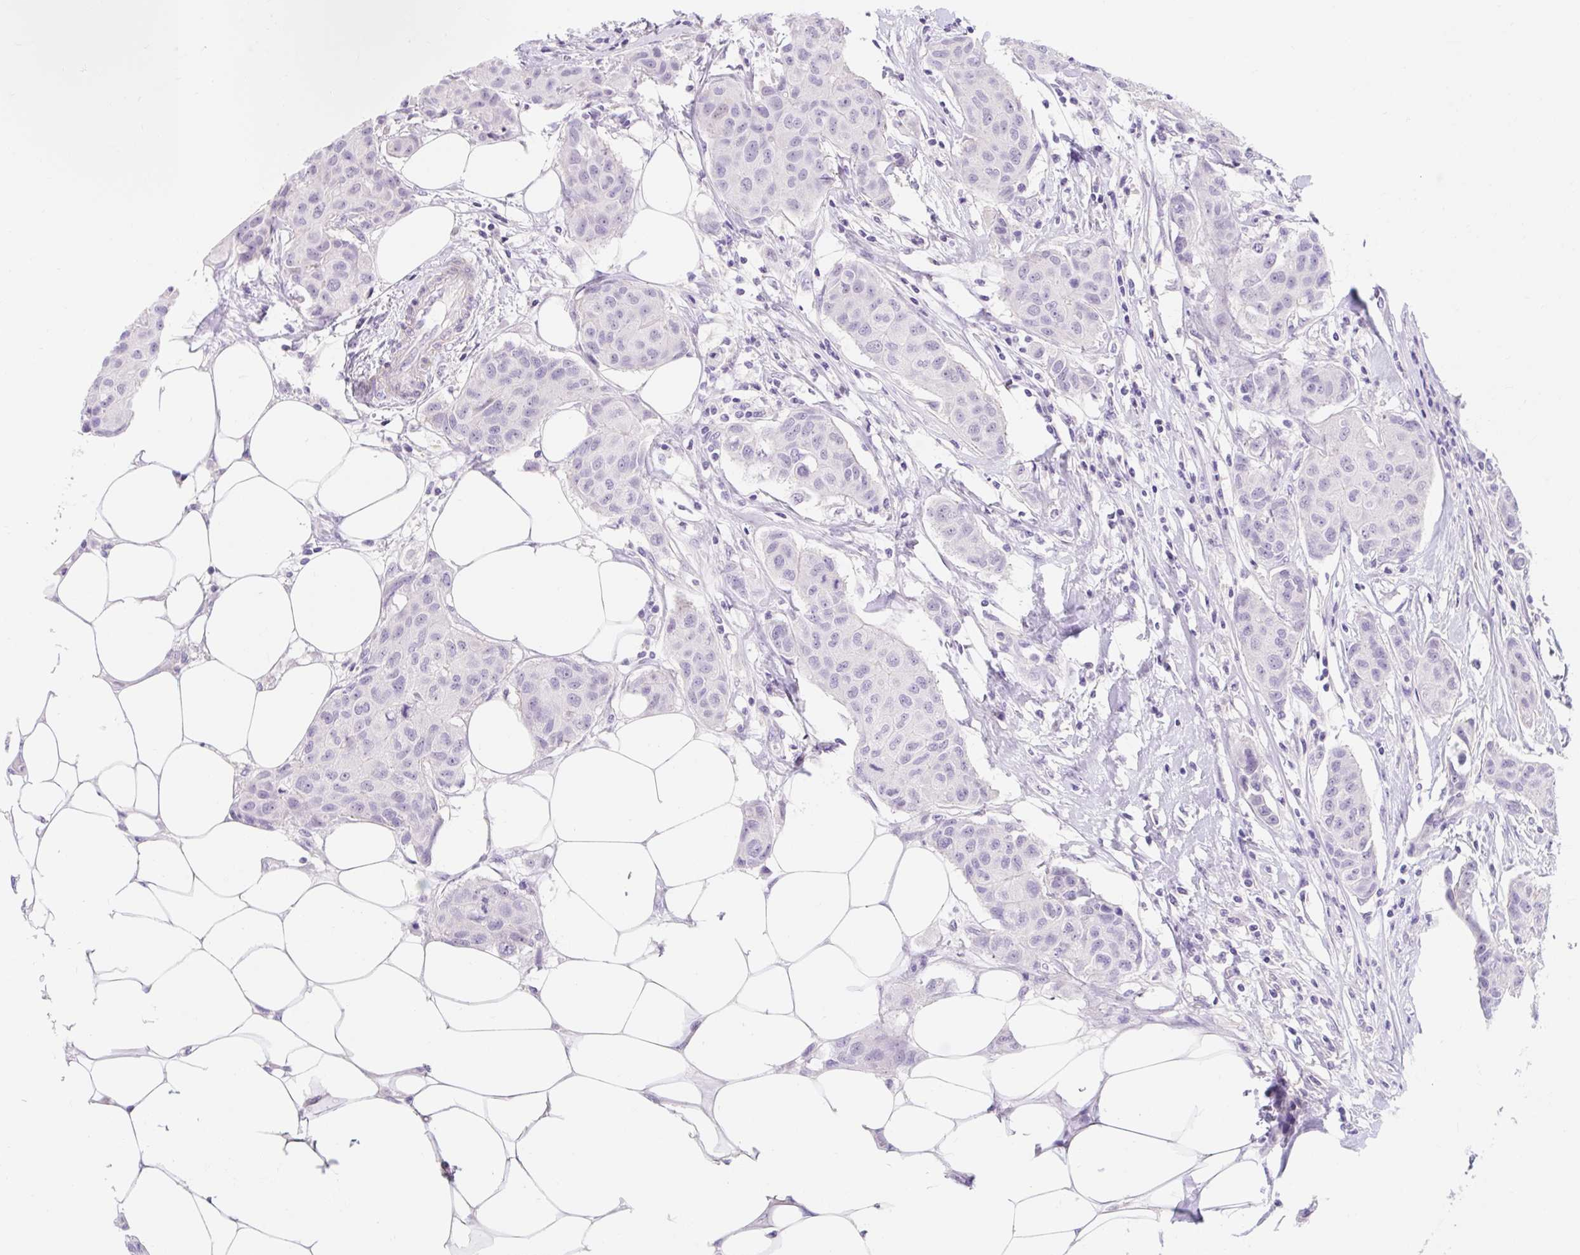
{"staining": {"intensity": "negative", "quantity": "none", "location": "none"}, "tissue": "breast cancer", "cell_type": "Tumor cells", "image_type": "cancer", "snomed": [{"axis": "morphology", "description": "Duct carcinoma"}, {"axis": "topography", "description": "Breast"}, {"axis": "topography", "description": "Lymph node"}], "caption": "Immunohistochemistry (IHC) of breast cancer reveals no staining in tumor cells.", "gene": "SLC28A1", "patient": {"sex": "female", "age": 80}}